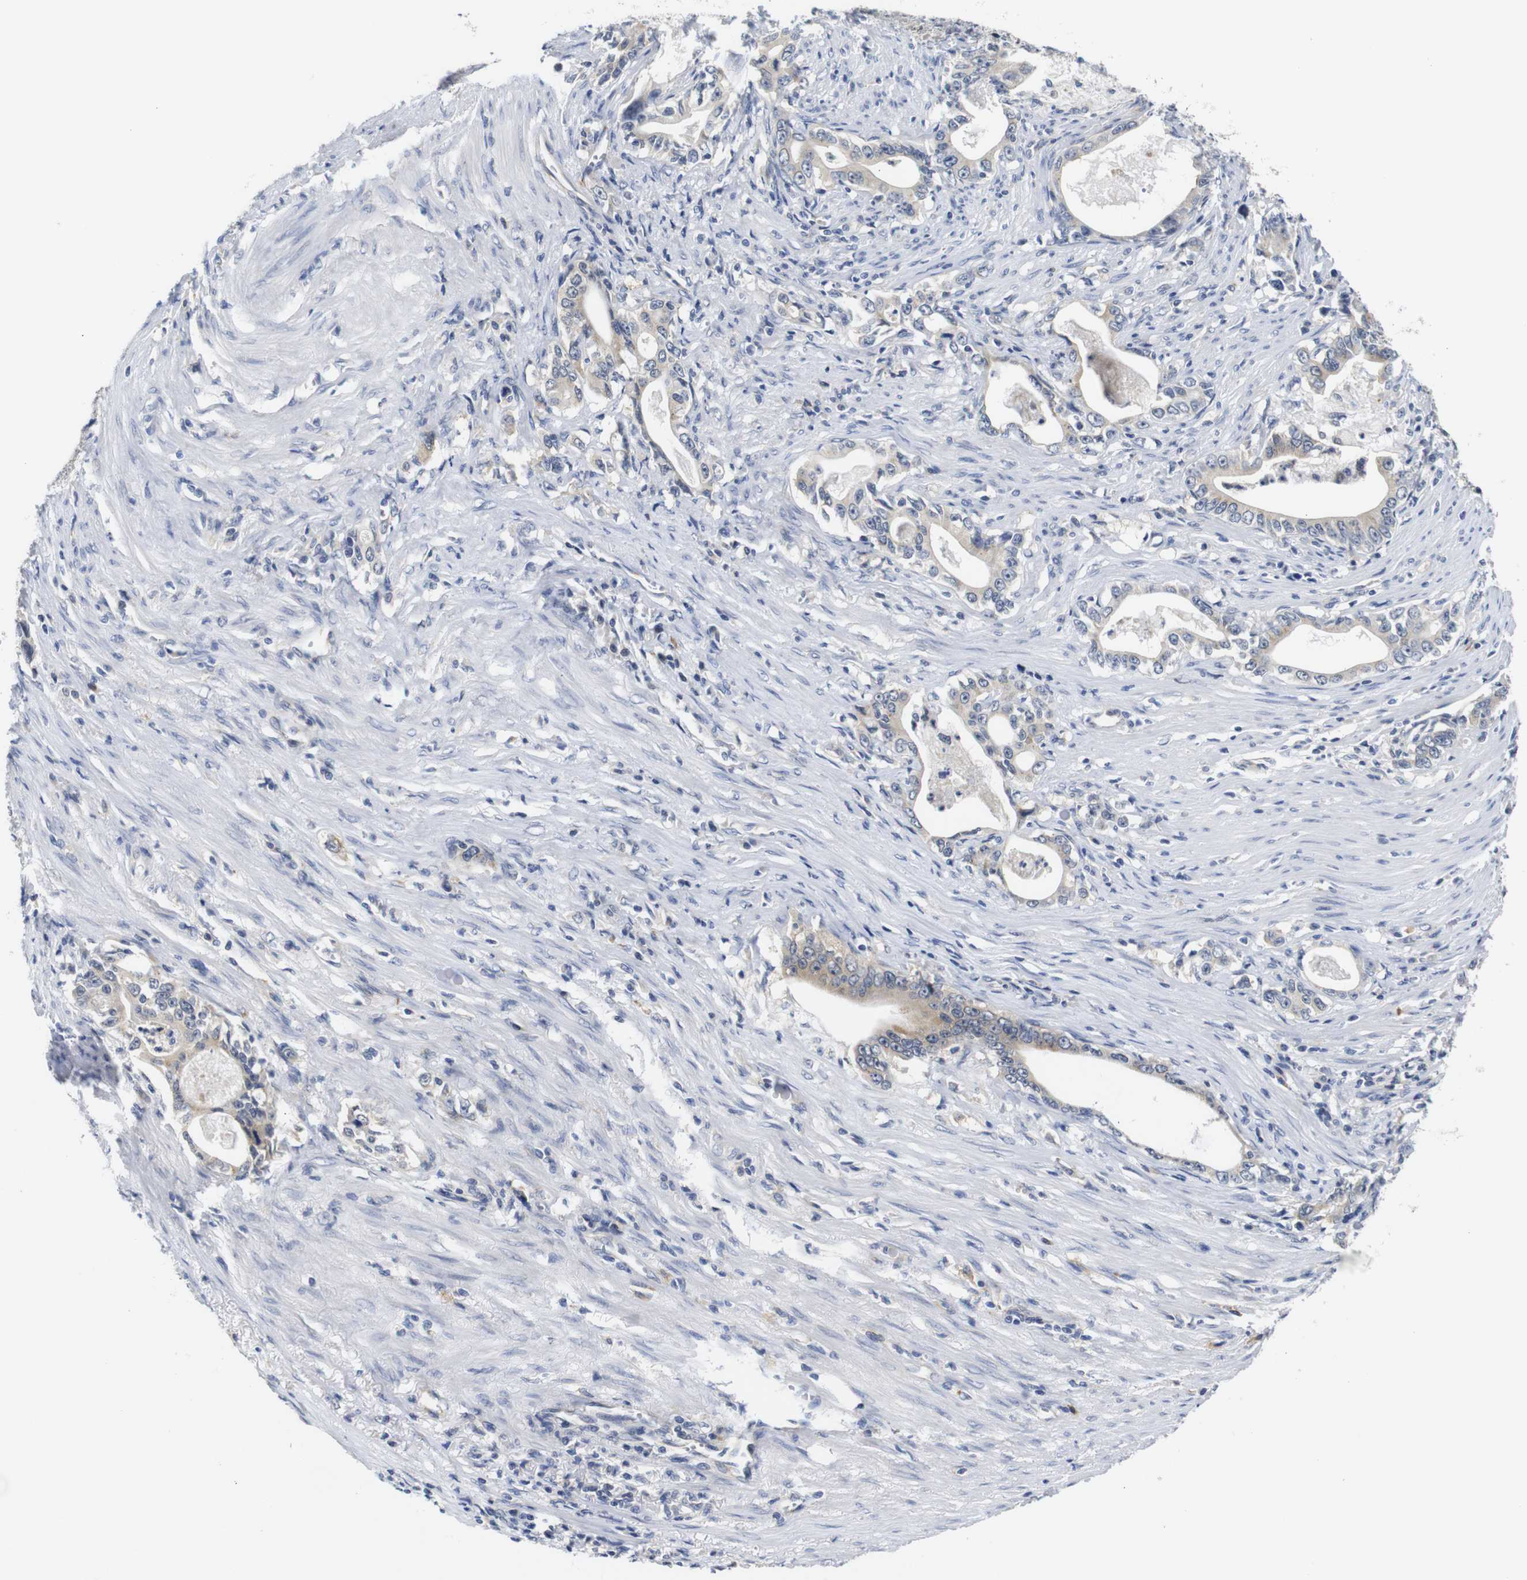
{"staining": {"intensity": "weak", "quantity": "25%-75%", "location": "cytoplasmic/membranous"}, "tissue": "stomach cancer", "cell_type": "Tumor cells", "image_type": "cancer", "snomed": [{"axis": "morphology", "description": "Adenocarcinoma, NOS"}, {"axis": "topography", "description": "Stomach, lower"}], "caption": "A brown stain highlights weak cytoplasmic/membranous positivity of a protein in adenocarcinoma (stomach) tumor cells.", "gene": "FURIN", "patient": {"sex": "female", "age": 72}}